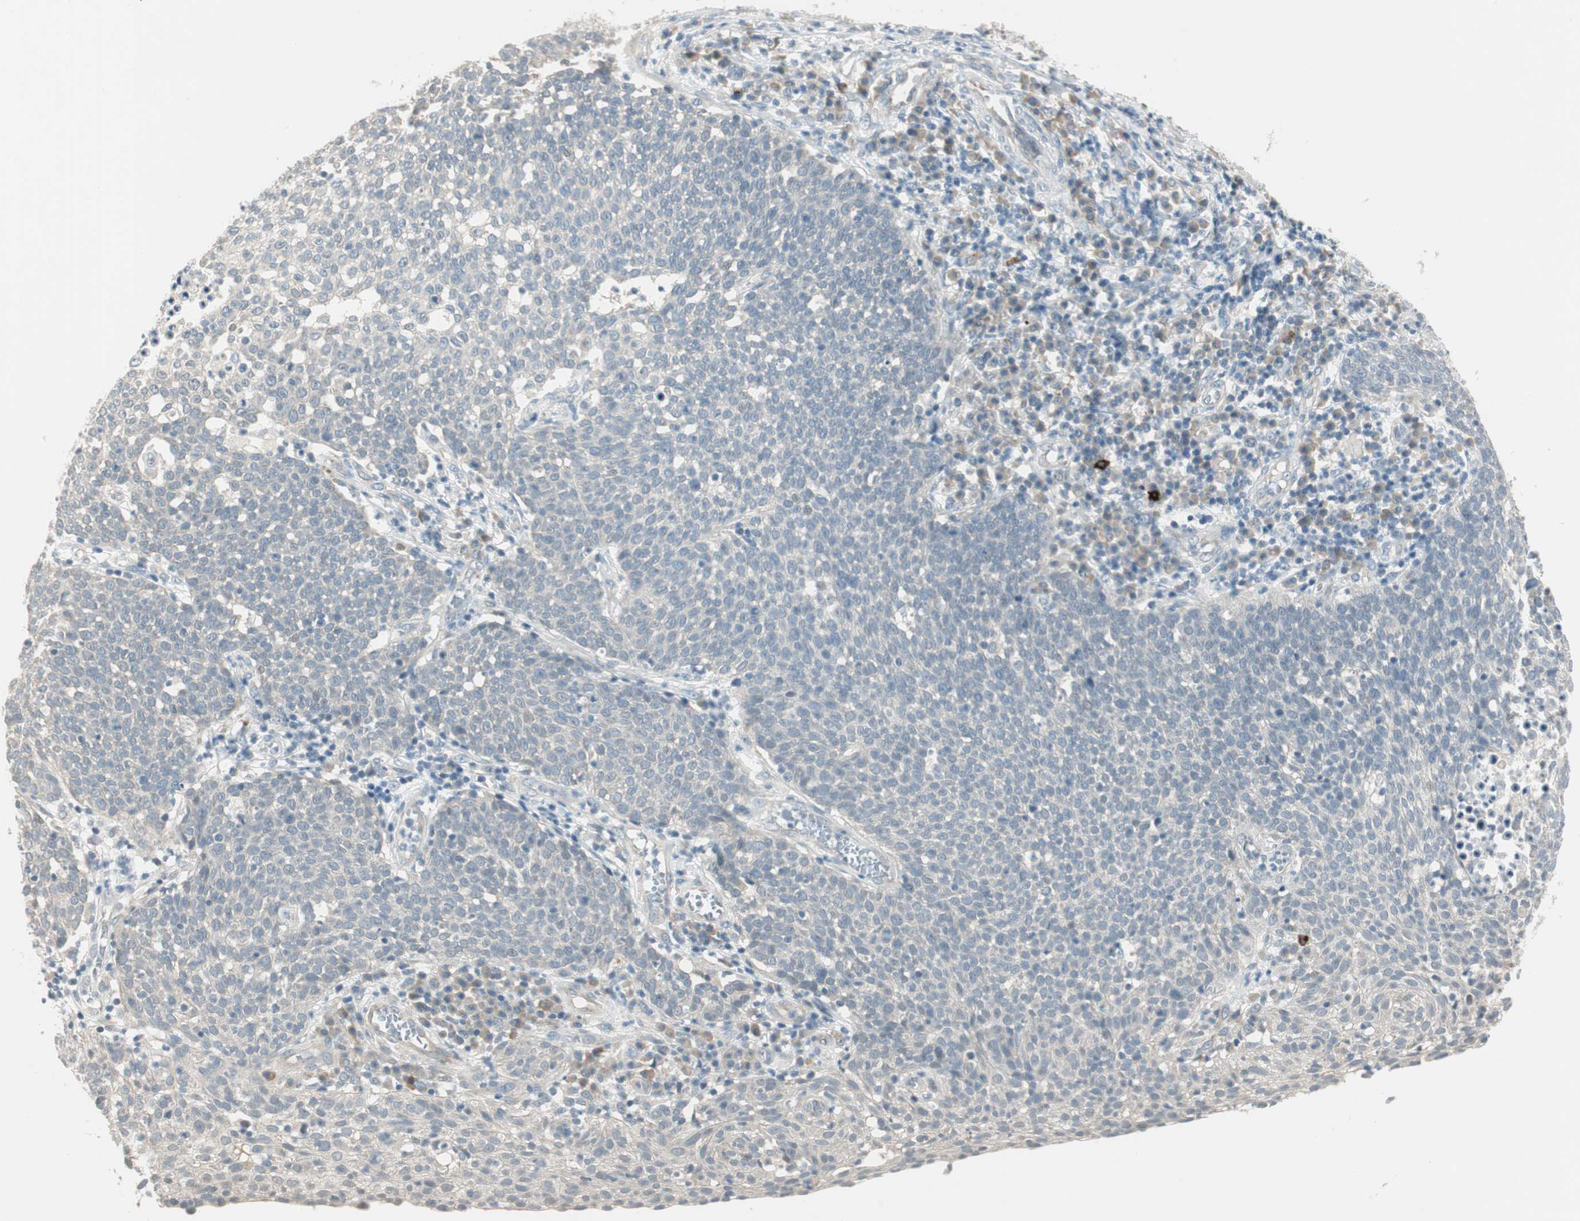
{"staining": {"intensity": "negative", "quantity": "none", "location": "none"}, "tissue": "cervical cancer", "cell_type": "Tumor cells", "image_type": "cancer", "snomed": [{"axis": "morphology", "description": "Squamous cell carcinoma, NOS"}, {"axis": "topography", "description": "Cervix"}], "caption": "Cervical squamous cell carcinoma was stained to show a protein in brown. There is no significant expression in tumor cells. (DAB immunohistochemistry (IHC) visualized using brightfield microscopy, high magnification).", "gene": "PCDHB15", "patient": {"sex": "female", "age": 34}}